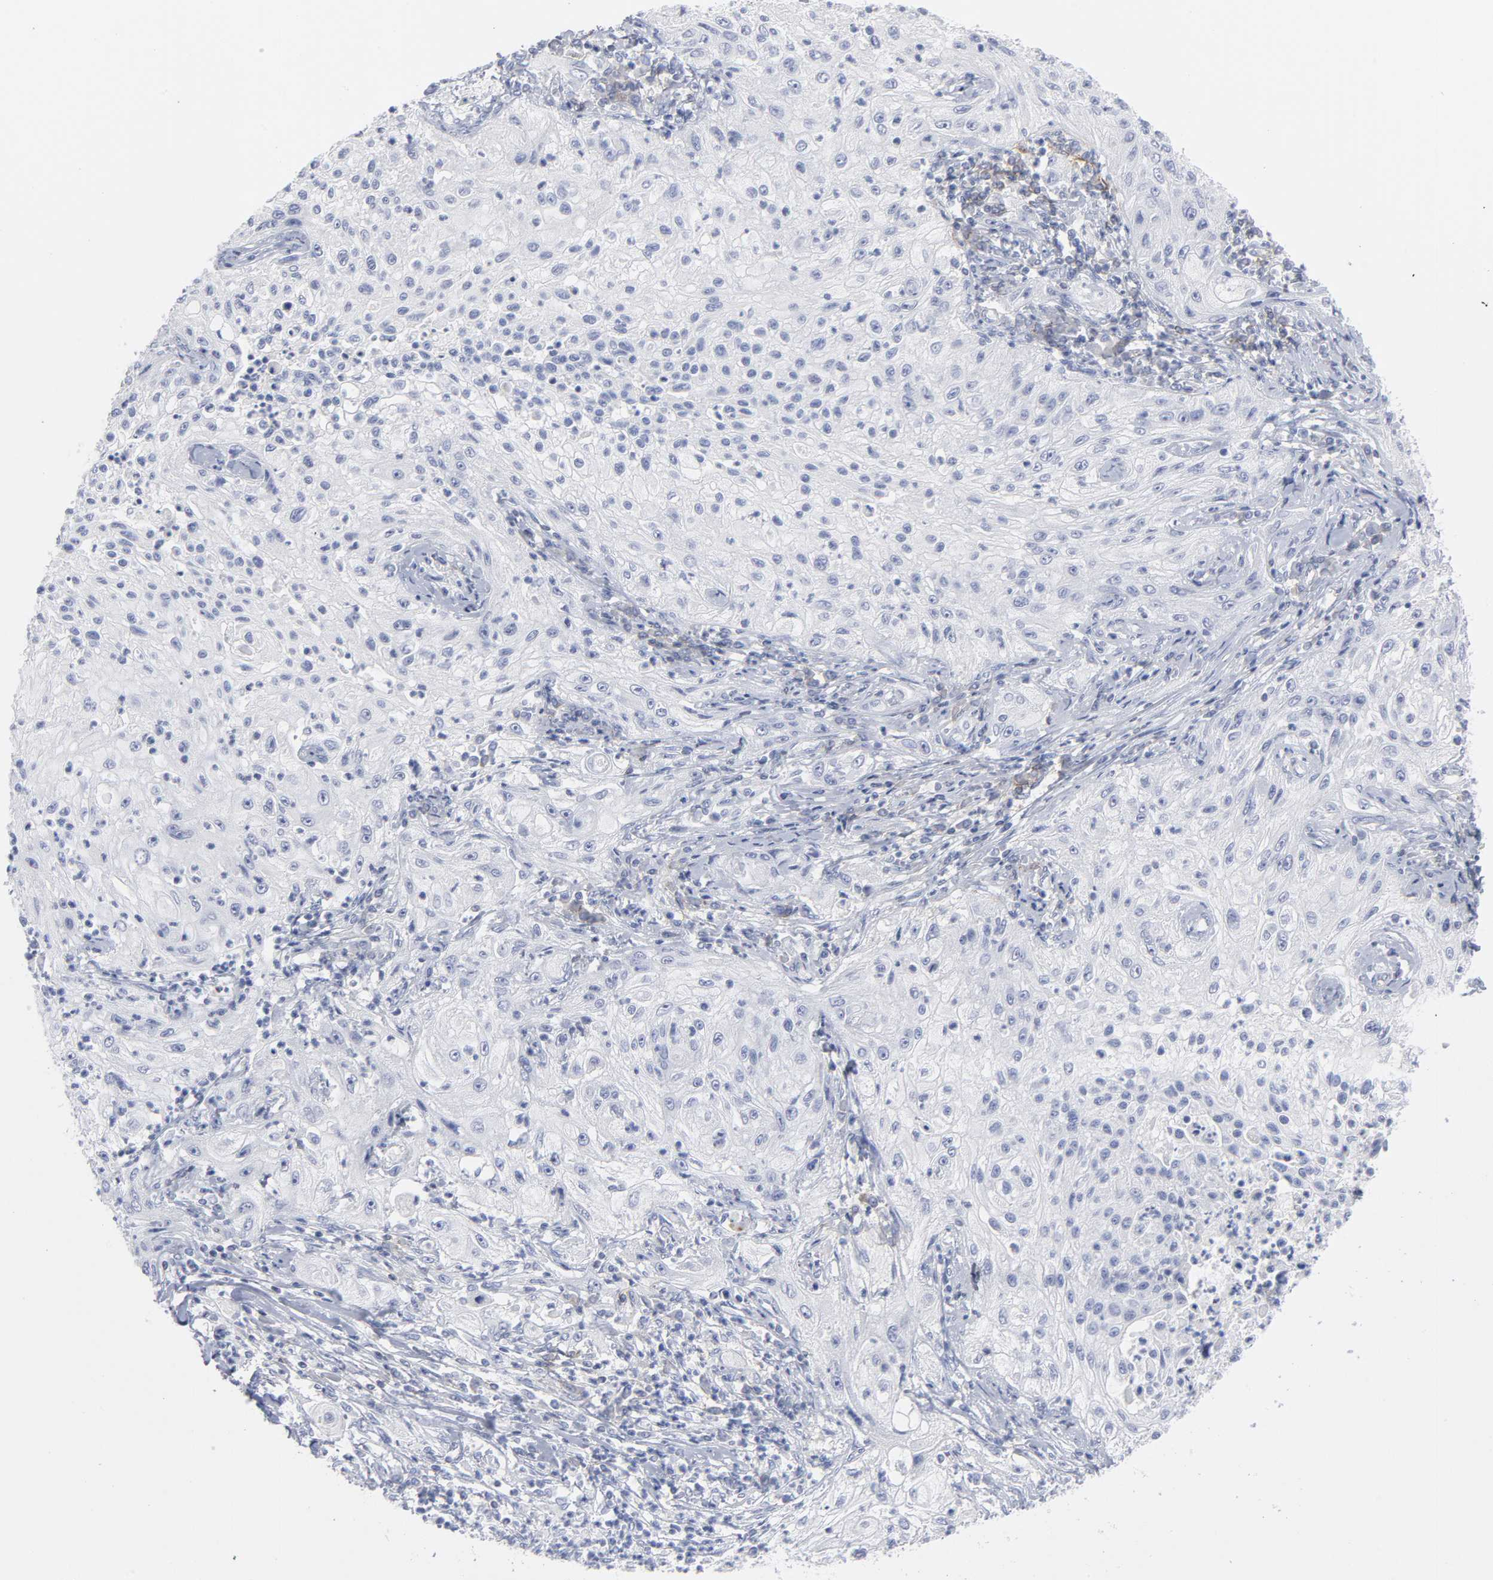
{"staining": {"intensity": "negative", "quantity": "none", "location": "none"}, "tissue": "lung cancer", "cell_type": "Tumor cells", "image_type": "cancer", "snomed": [{"axis": "morphology", "description": "Inflammation, NOS"}, {"axis": "morphology", "description": "Squamous cell carcinoma, NOS"}, {"axis": "topography", "description": "Lymph node"}, {"axis": "topography", "description": "Soft tissue"}, {"axis": "topography", "description": "Lung"}], "caption": "Human lung cancer (squamous cell carcinoma) stained for a protein using immunohistochemistry exhibits no staining in tumor cells.", "gene": "P2RY8", "patient": {"sex": "male", "age": 66}}